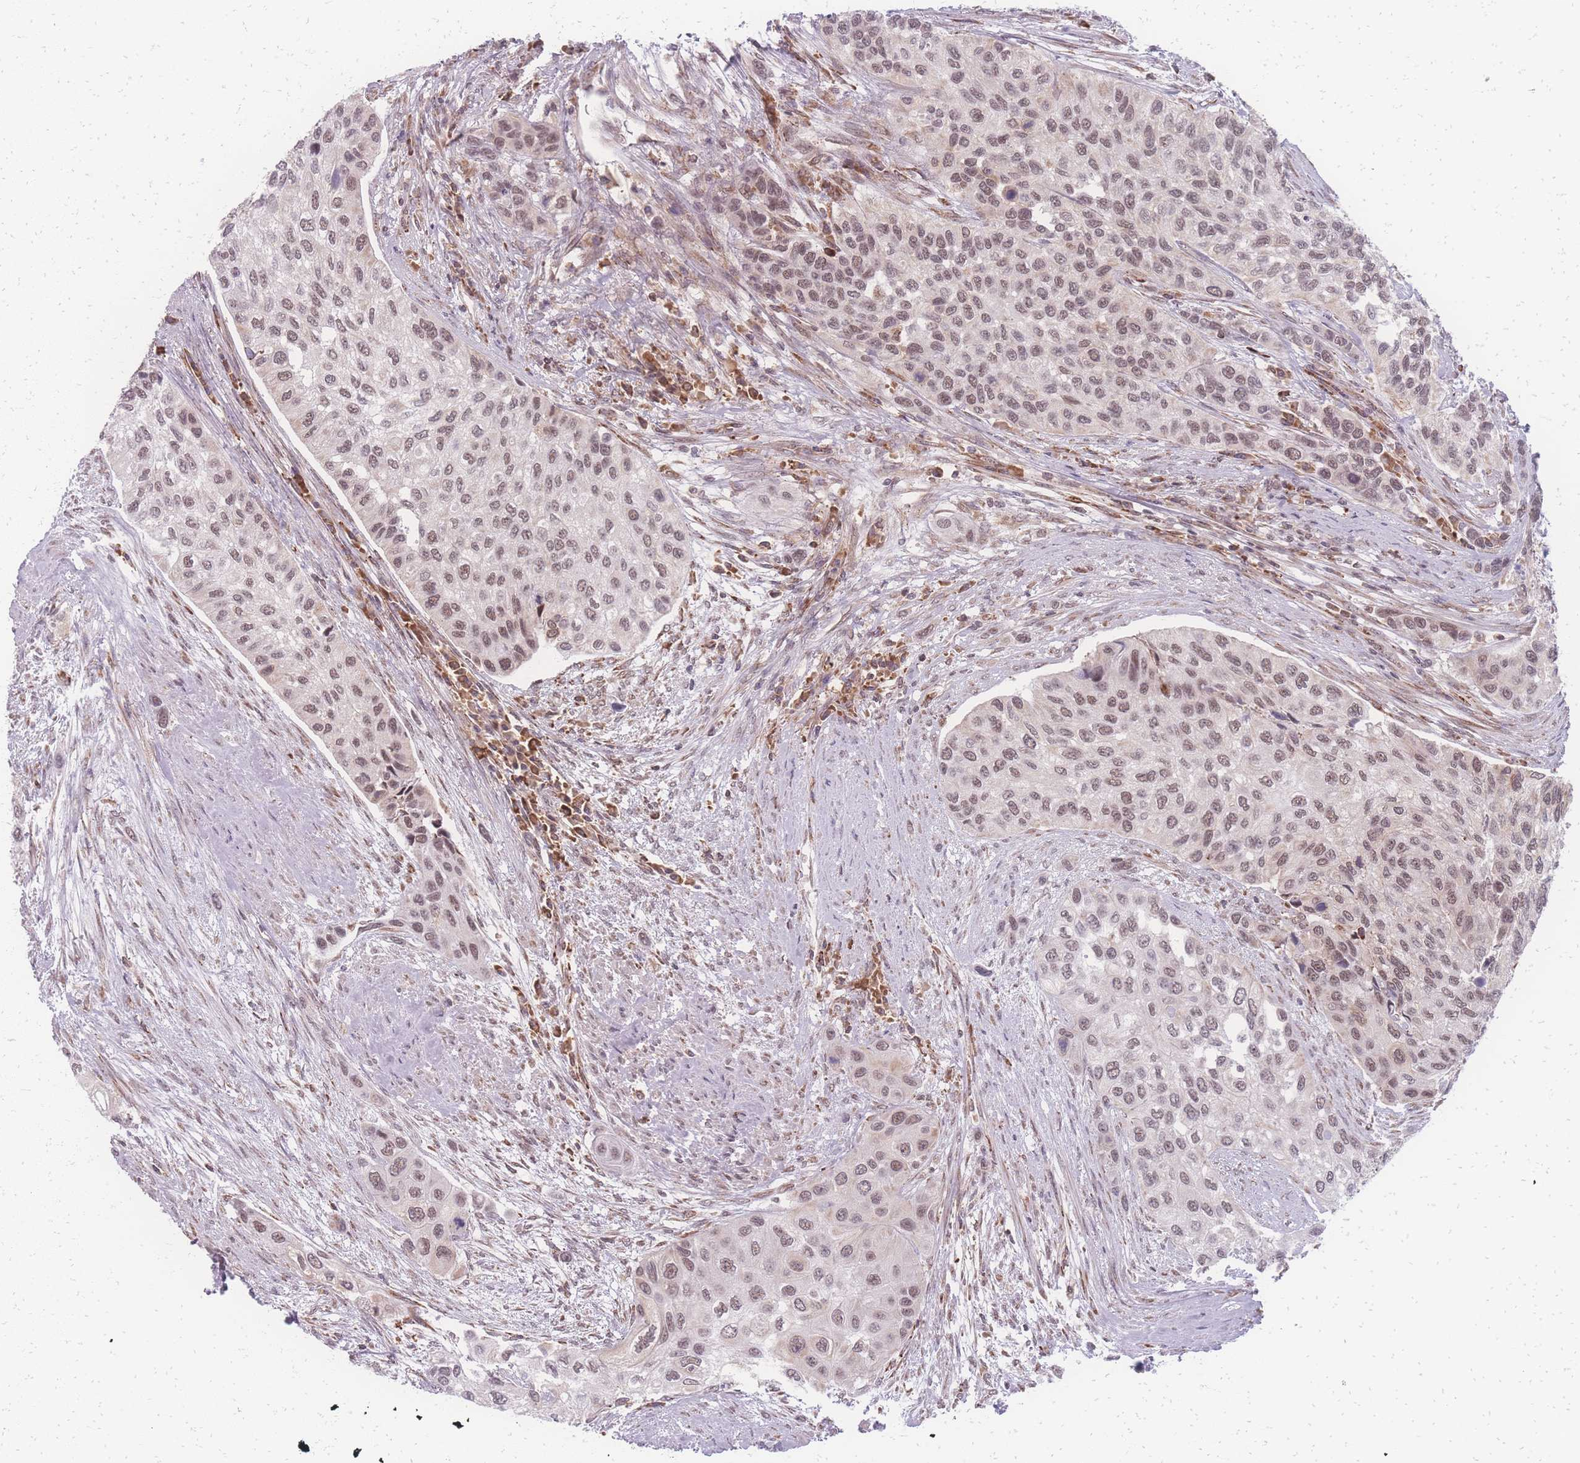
{"staining": {"intensity": "weak", "quantity": ">75%", "location": "nuclear"}, "tissue": "urothelial cancer", "cell_type": "Tumor cells", "image_type": "cancer", "snomed": [{"axis": "morphology", "description": "Normal tissue, NOS"}, {"axis": "morphology", "description": "Urothelial carcinoma, High grade"}, {"axis": "topography", "description": "Vascular tissue"}, {"axis": "topography", "description": "Urinary bladder"}], "caption": "This is an image of immunohistochemistry staining of high-grade urothelial carcinoma, which shows weak staining in the nuclear of tumor cells.", "gene": "ZC3H13", "patient": {"sex": "female", "age": 56}}